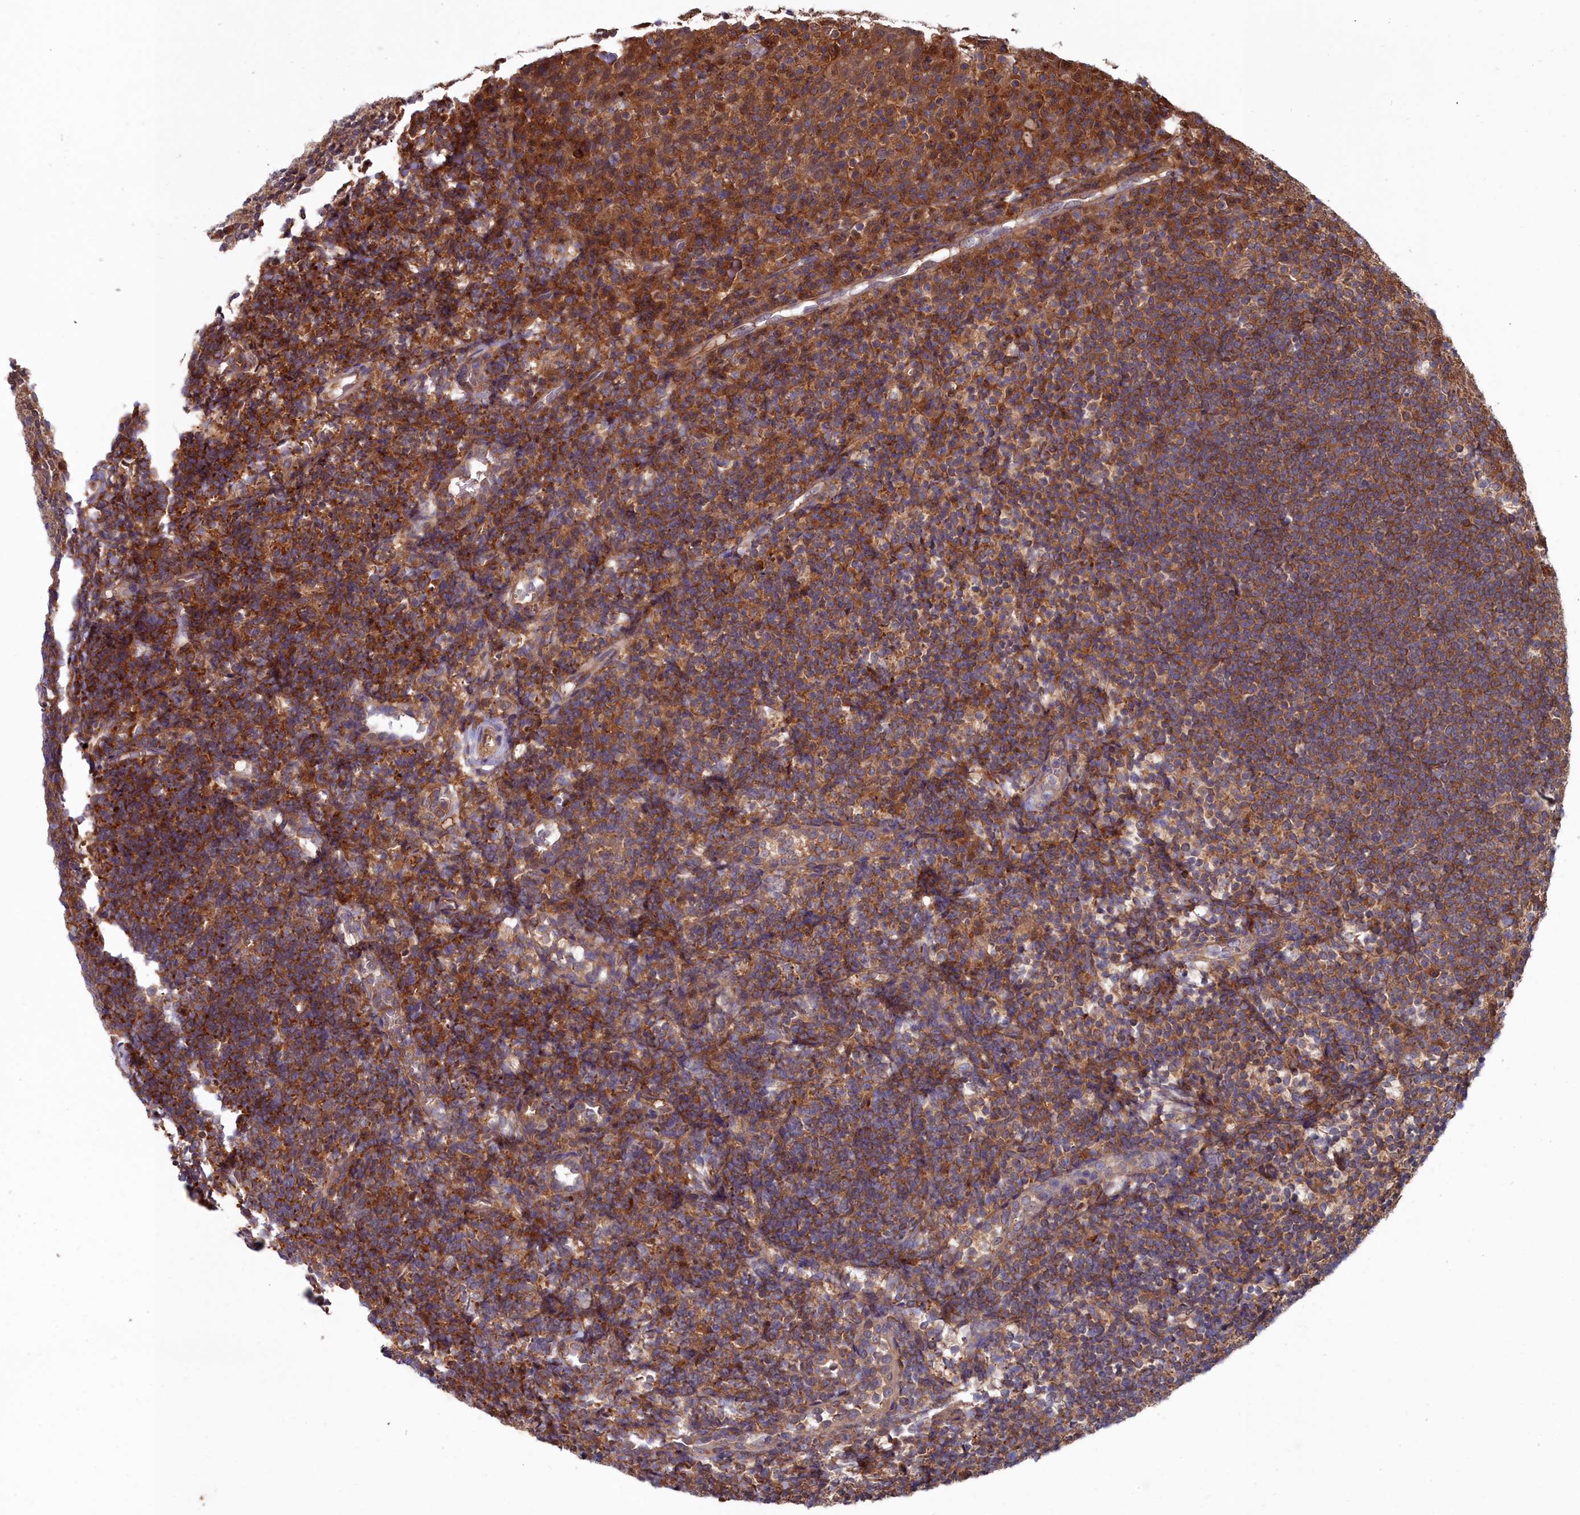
{"staining": {"intensity": "weak", "quantity": ">75%", "location": "cytoplasmic/membranous"}, "tissue": "tonsil", "cell_type": "Germinal center cells", "image_type": "normal", "snomed": [{"axis": "morphology", "description": "Normal tissue, NOS"}, {"axis": "topography", "description": "Tonsil"}], "caption": "Germinal center cells demonstrate weak cytoplasmic/membranous positivity in about >75% of cells in benign tonsil.", "gene": "GFRA2", "patient": {"sex": "female", "age": 10}}